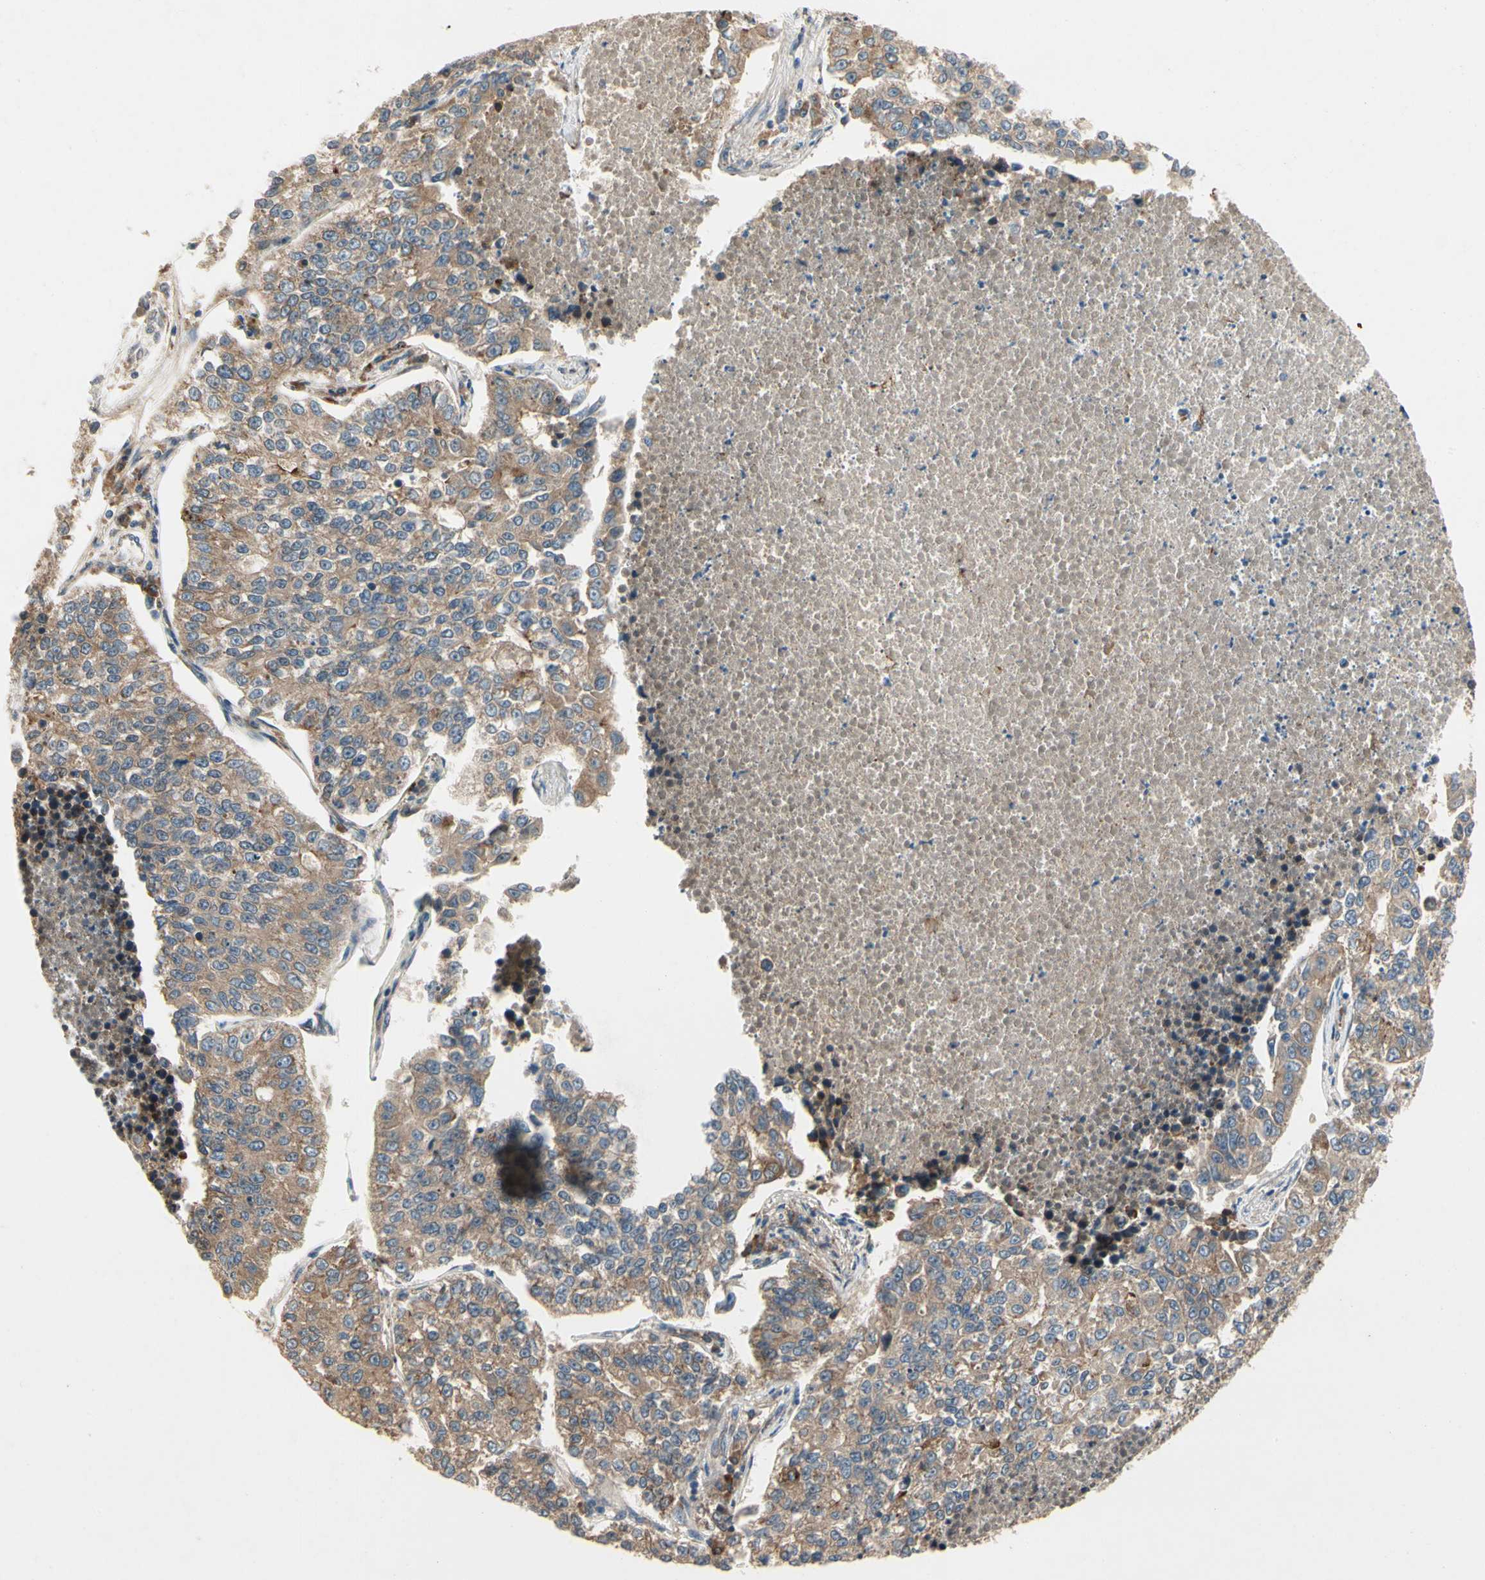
{"staining": {"intensity": "moderate", "quantity": ">75%", "location": "cytoplasmic/membranous"}, "tissue": "lung cancer", "cell_type": "Tumor cells", "image_type": "cancer", "snomed": [{"axis": "morphology", "description": "Adenocarcinoma, NOS"}, {"axis": "topography", "description": "Lung"}], "caption": "Human lung cancer (adenocarcinoma) stained for a protein (brown) demonstrates moderate cytoplasmic/membranous positive staining in about >75% of tumor cells.", "gene": "TDRP", "patient": {"sex": "male", "age": 49}}